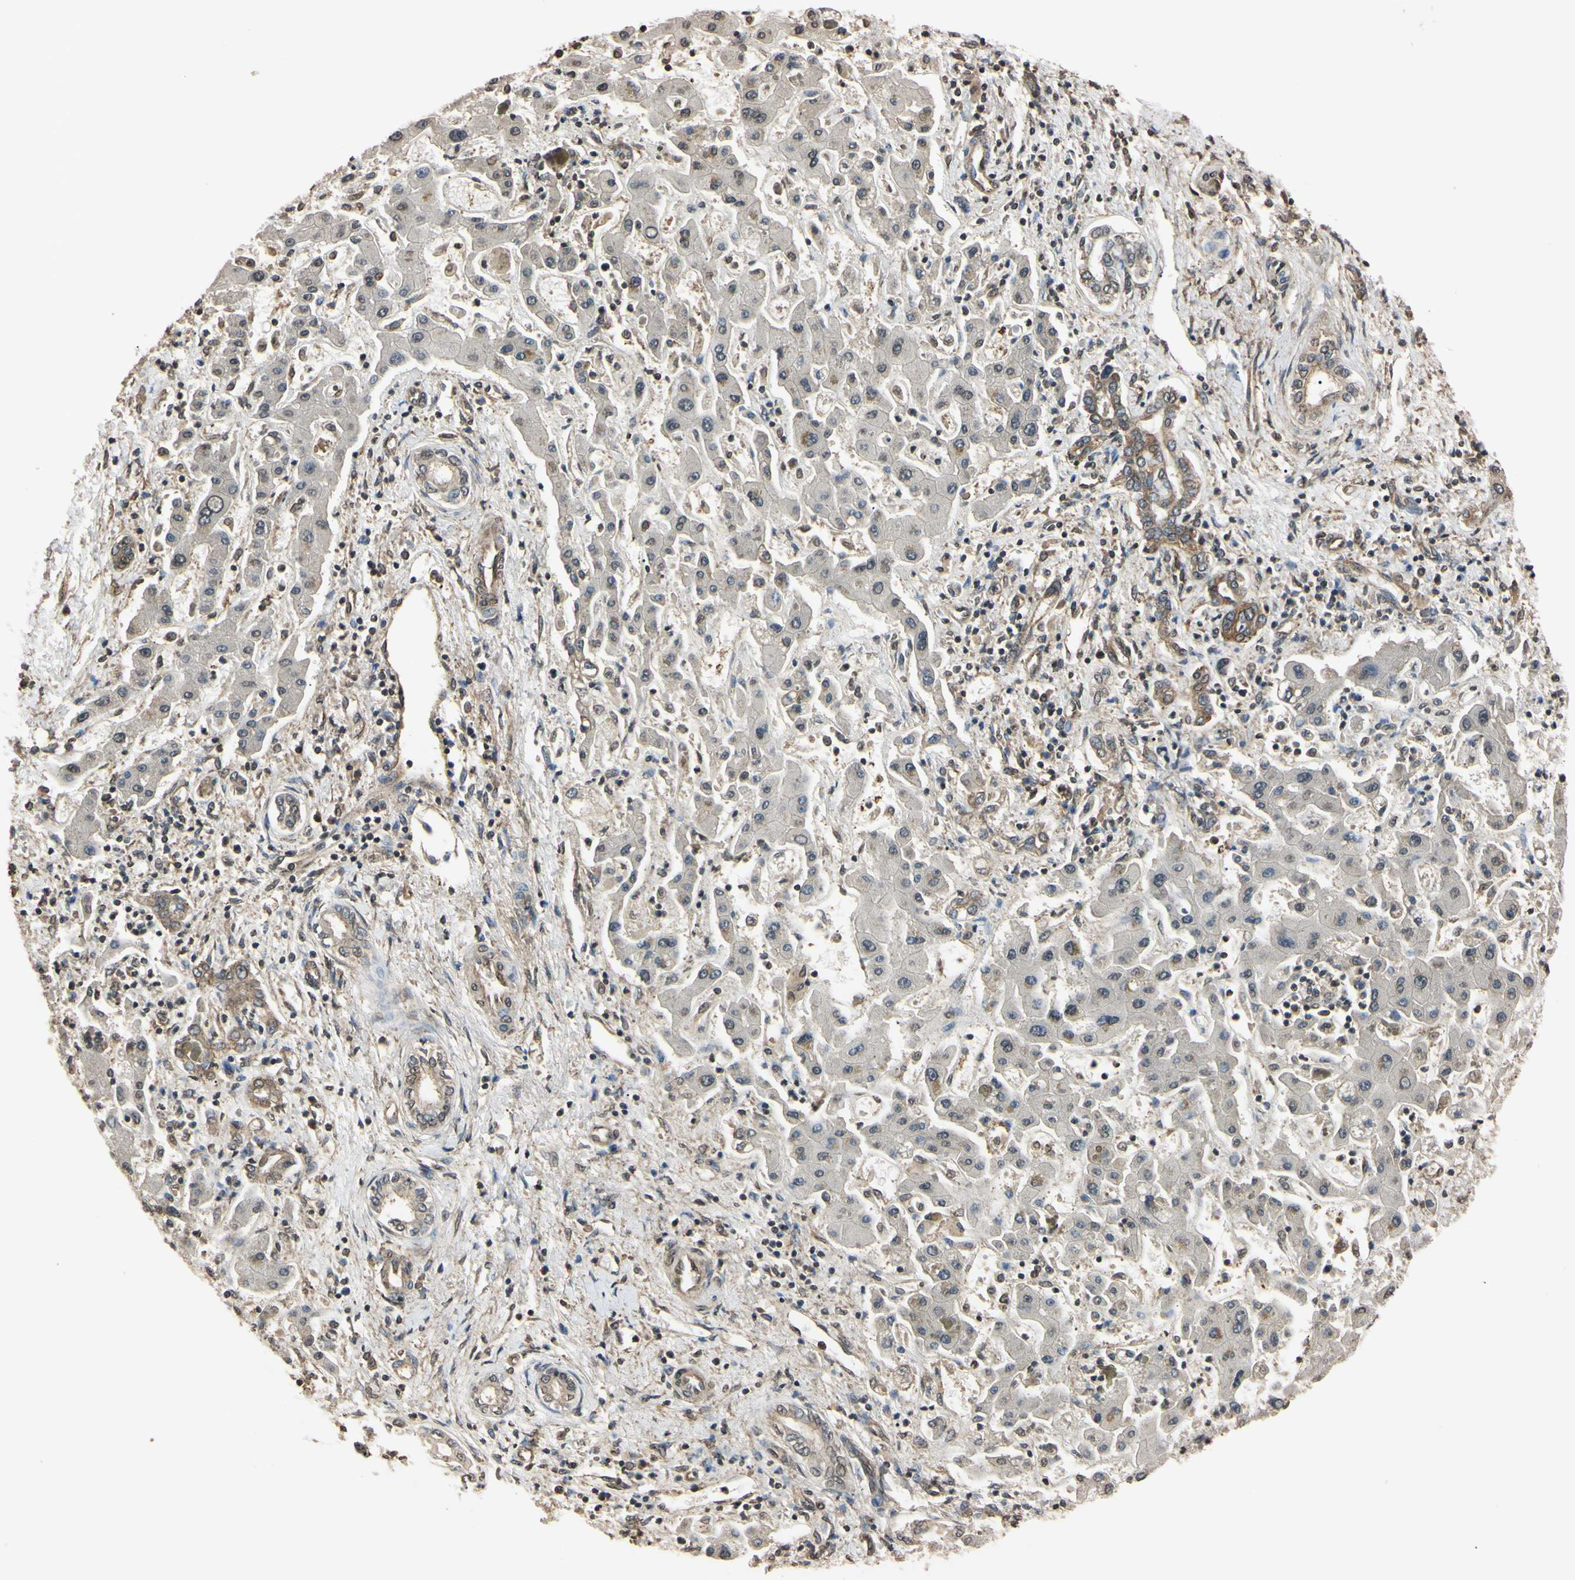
{"staining": {"intensity": "weak", "quantity": "25%-75%", "location": "cytoplasmic/membranous"}, "tissue": "liver cancer", "cell_type": "Tumor cells", "image_type": "cancer", "snomed": [{"axis": "morphology", "description": "Cholangiocarcinoma"}, {"axis": "topography", "description": "Liver"}], "caption": "Protein staining by immunohistochemistry (IHC) exhibits weak cytoplasmic/membranous positivity in about 25%-75% of tumor cells in liver cancer.", "gene": "EPN1", "patient": {"sex": "male", "age": 50}}